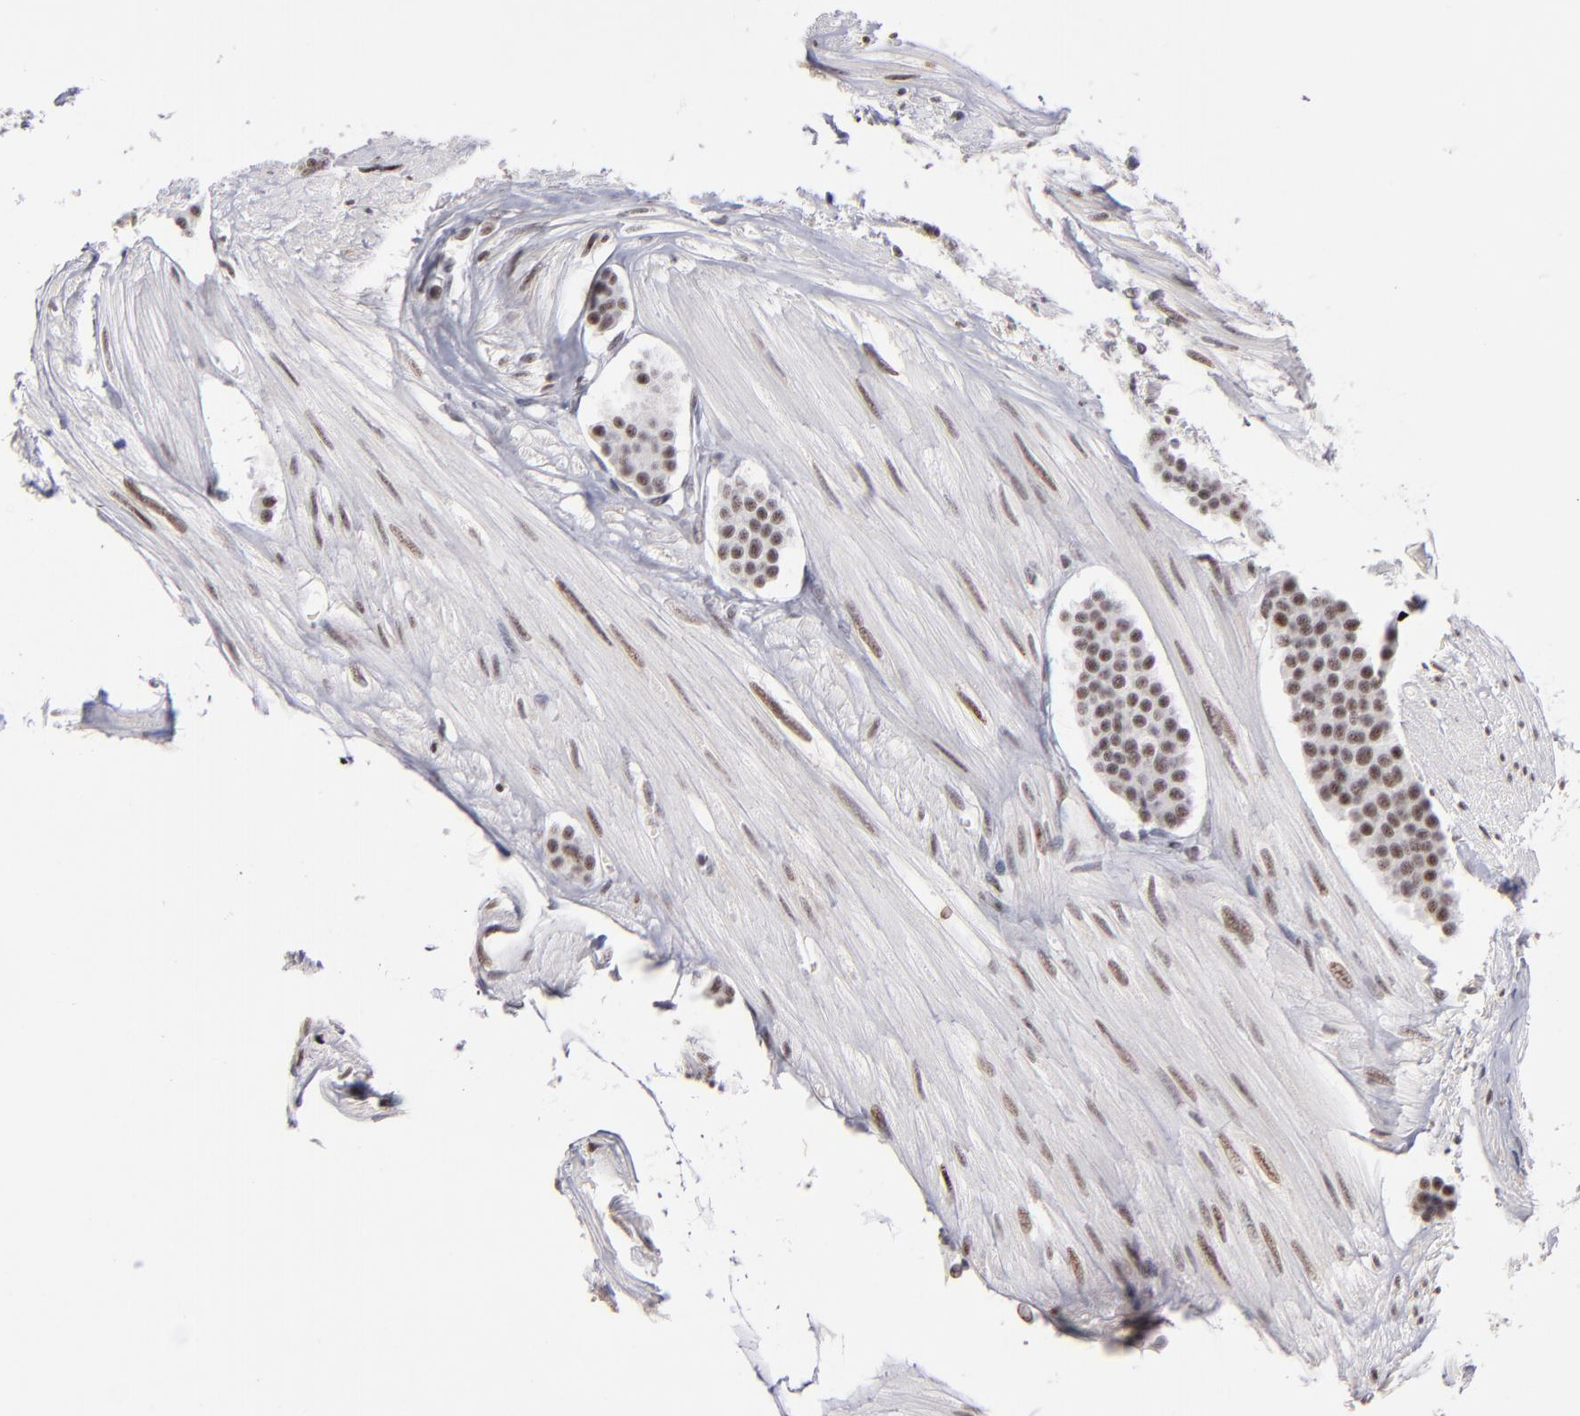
{"staining": {"intensity": "moderate", "quantity": ">75%", "location": "nuclear"}, "tissue": "carcinoid", "cell_type": "Tumor cells", "image_type": "cancer", "snomed": [{"axis": "morphology", "description": "Carcinoid, malignant, NOS"}, {"axis": "topography", "description": "Small intestine"}], "caption": "The immunohistochemical stain labels moderate nuclear expression in tumor cells of carcinoid tissue.", "gene": "POLA1", "patient": {"sex": "male", "age": 60}}